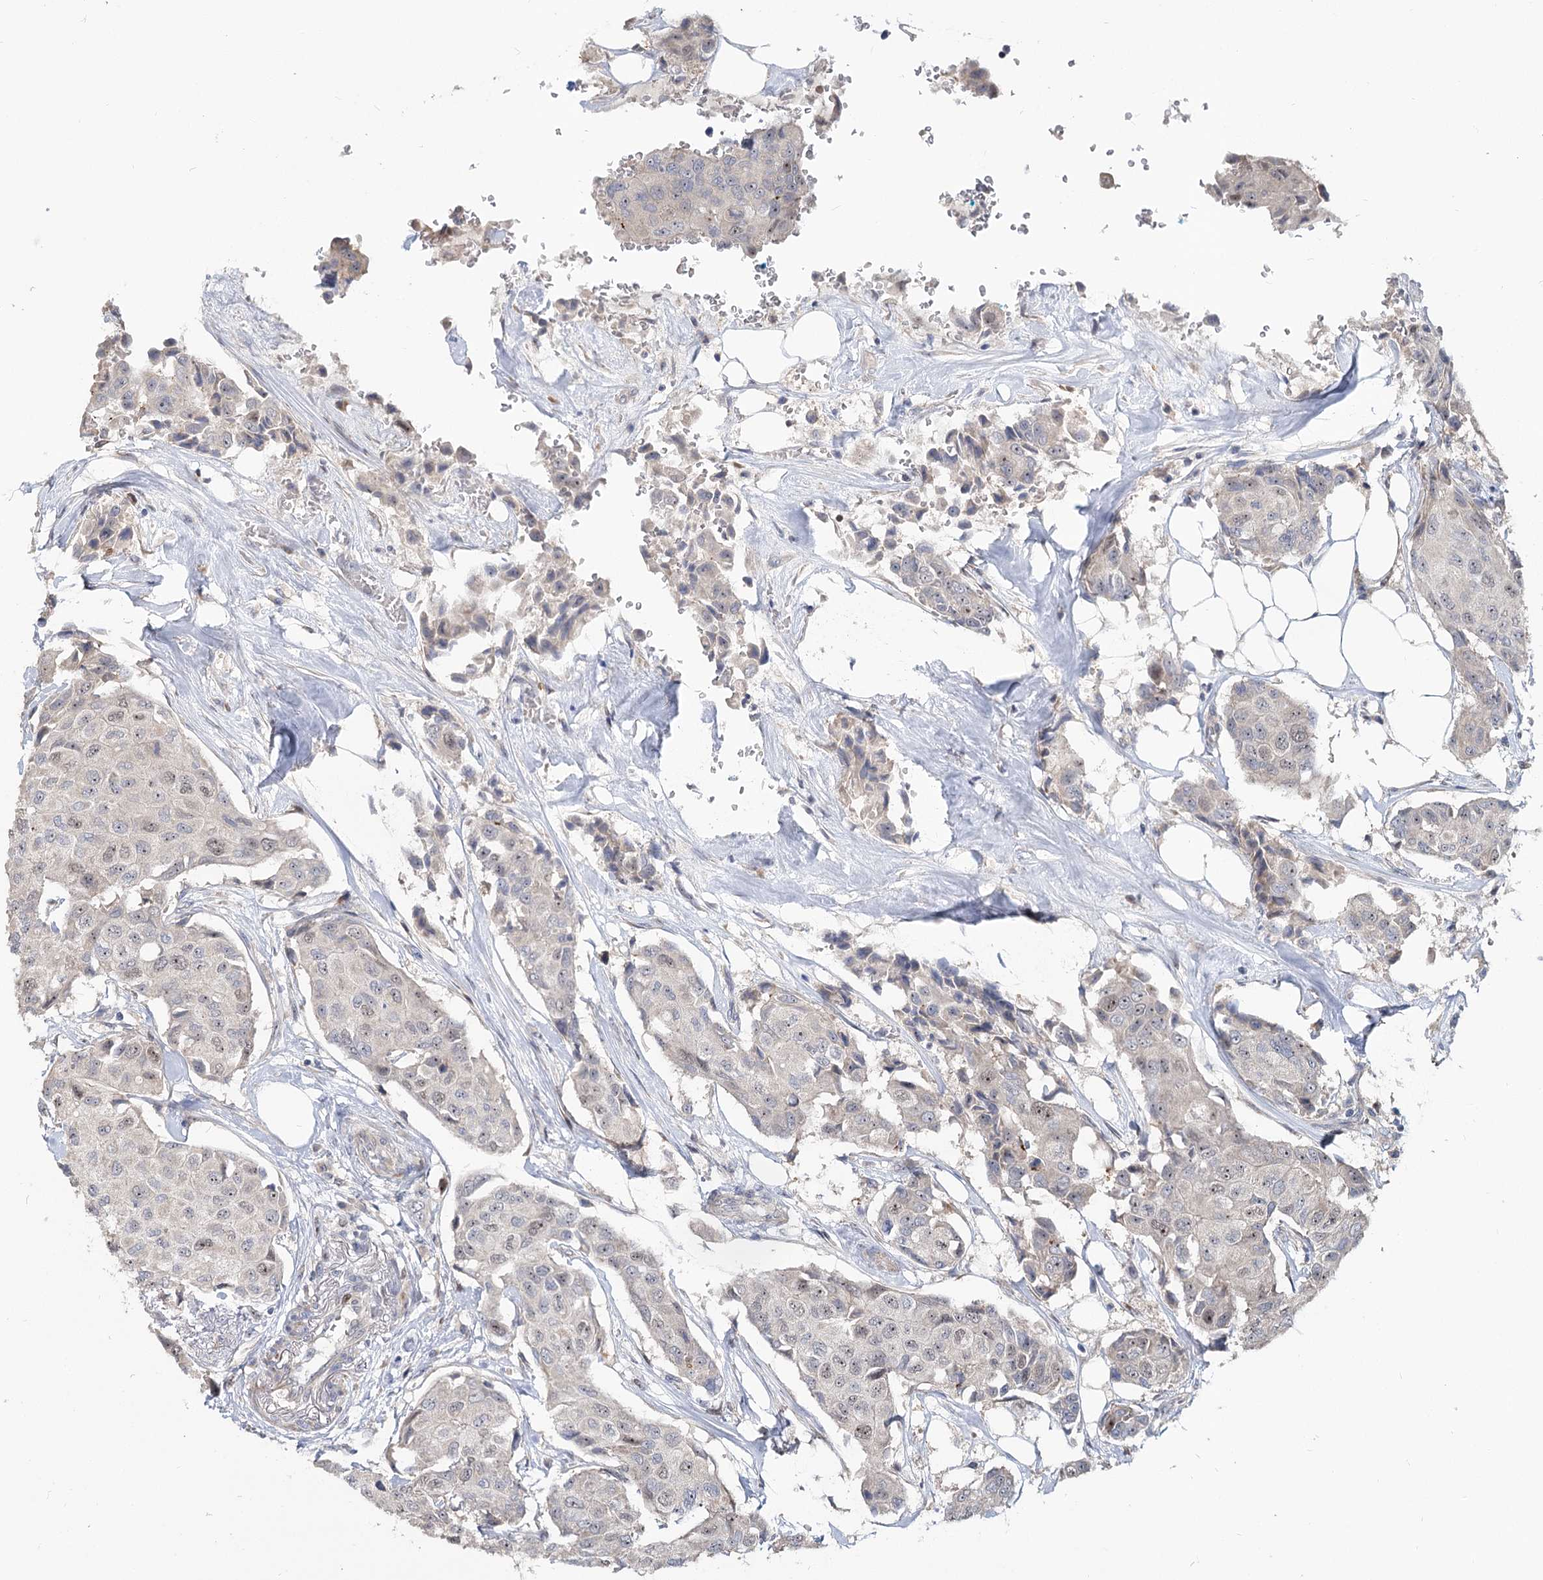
{"staining": {"intensity": "negative", "quantity": "none", "location": "none"}, "tissue": "breast cancer", "cell_type": "Tumor cells", "image_type": "cancer", "snomed": [{"axis": "morphology", "description": "Duct carcinoma"}, {"axis": "topography", "description": "Breast"}], "caption": "Tumor cells are negative for protein expression in human breast invasive ductal carcinoma. (DAB immunohistochemistry, high magnification).", "gene": "PIK3C2A", "patient": {"sex": "female", "age": 80}}